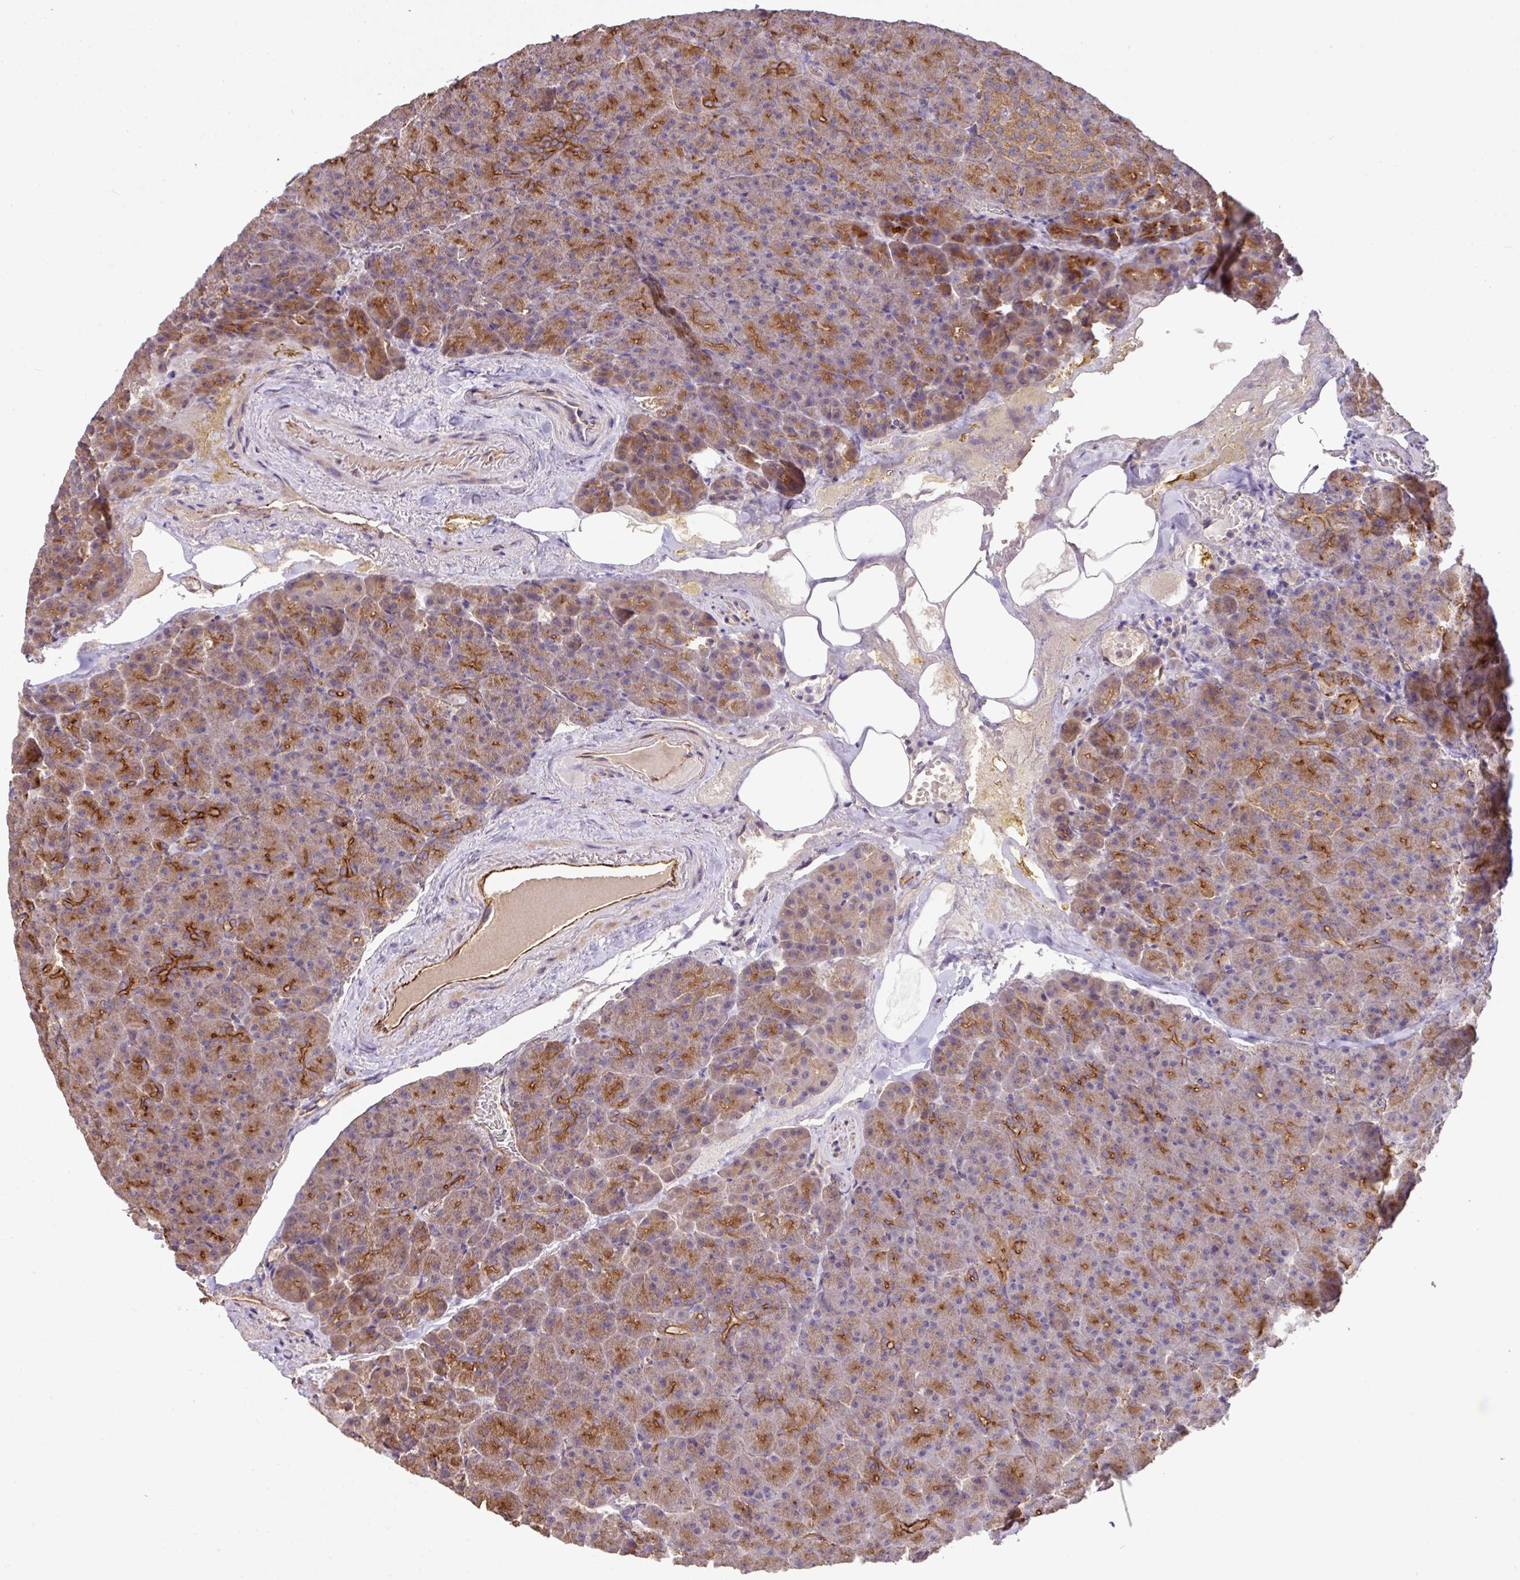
{"staining": {"intensity": "moderate", "quantity": "25%-75%", "location": "cytoplasmic/membranous"}, "tissue": "pancreas", "cell_type": "Exocrine glandular cells", "image_type": "normal", "snomed": [{"axis": "morphology", "description": "Normal tissue, NOS"}, {"axis": "topography", "description": "Pancreas"}], "caption": "A brown stain labels moderate cytoplasmic/membranous expression of a protein in exocrine glandular cells of normal human pancreas. The protein is shown in brown color, while the nuclei are stained blue.", "gene": "LRRC53", "patient": {"sex": "female", "age": 74}}